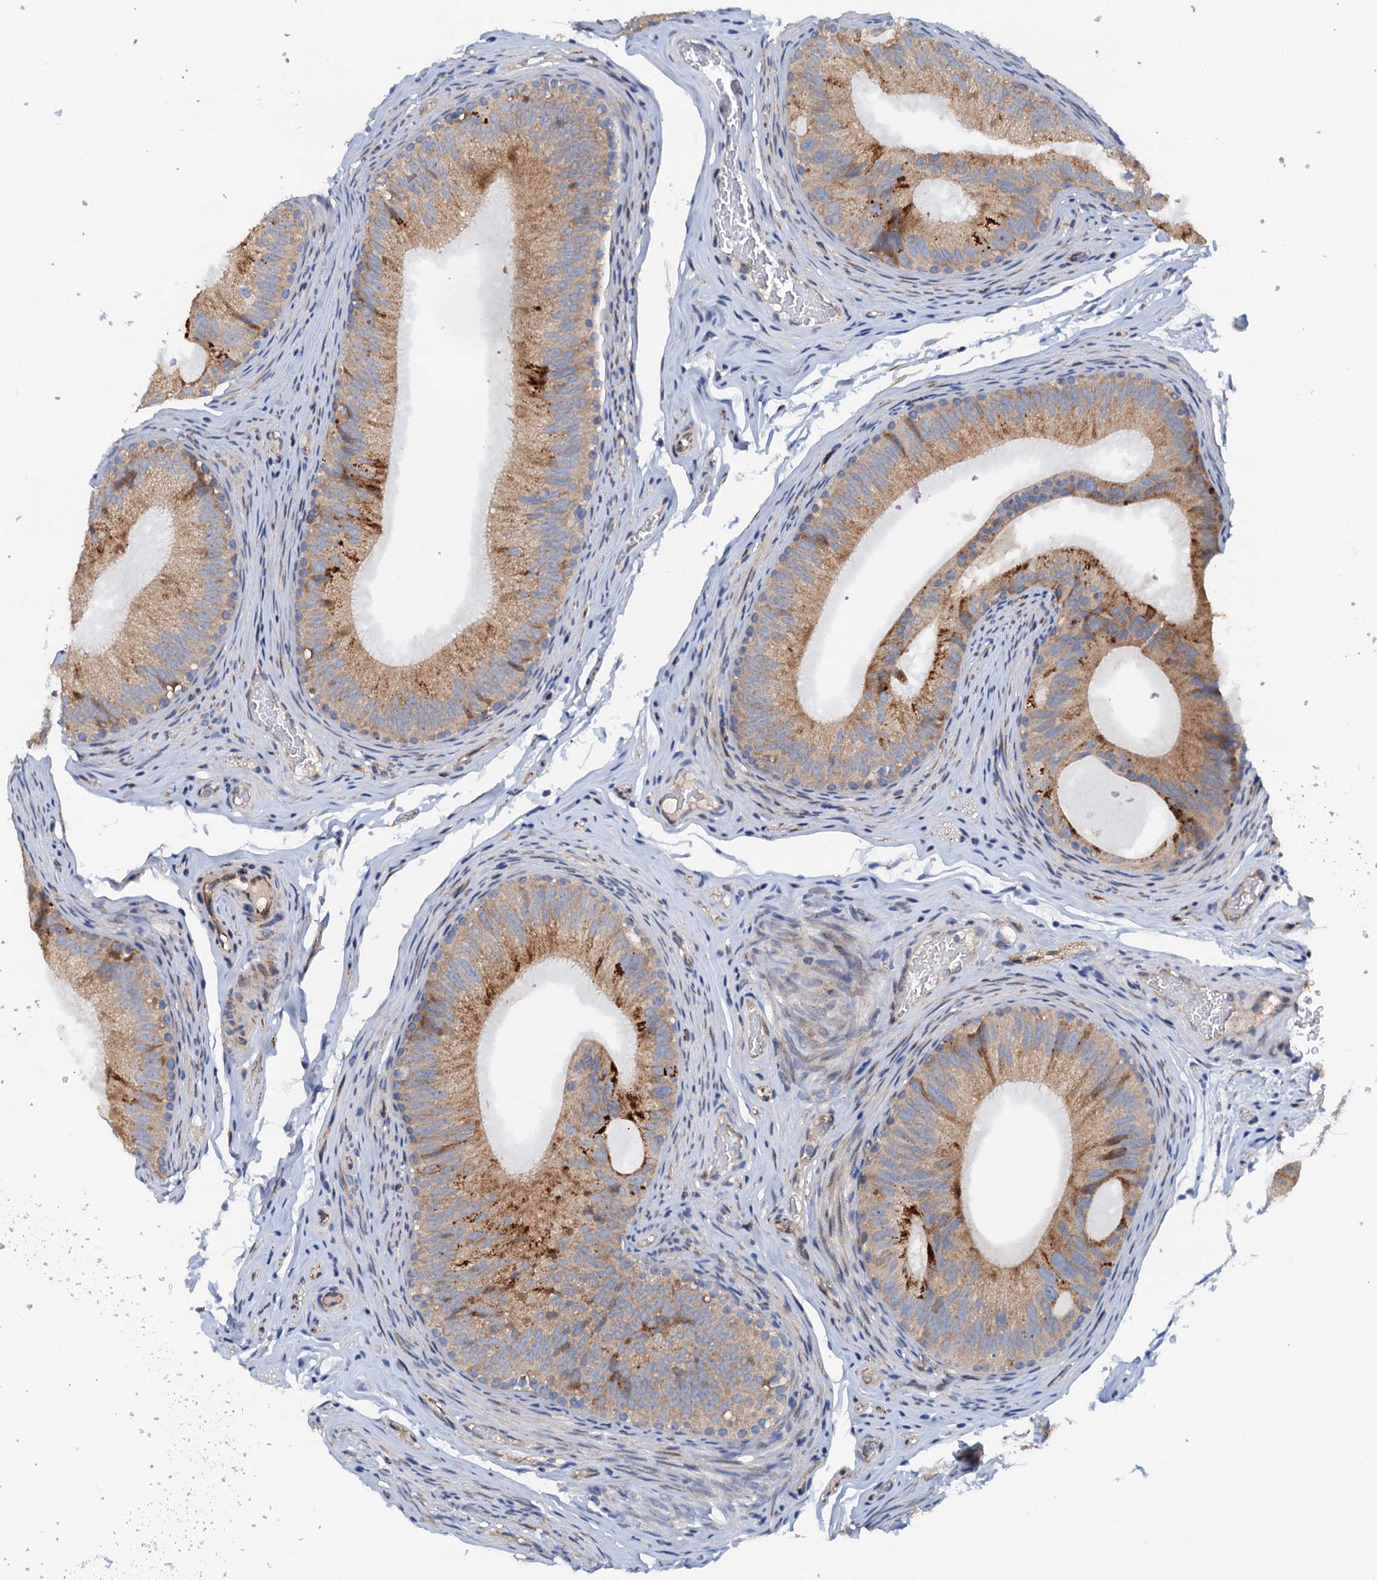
{"staining": {"intensity": "moderate", "quantity": ">75%", "location": "cytoplasmic/membranous"}, "tissue": "epididymis", "cell_type": "Glandular cells", "image_type": "normal", "snomed": [{"axis": "morphology", "description": "Normal tissue, NOS"}, {"axis": "topography", "description": "Epididymis"}], "caption": "Immunohistochemistry (IHC) image of benign epididymis stained for a protein (brown), which exhibits medium levels of moderate cytoplasmic/membranous expression in about >75% of glandular cells.", "gene": "RASSF9", "patient": {"sex": "male", "age": 34}}